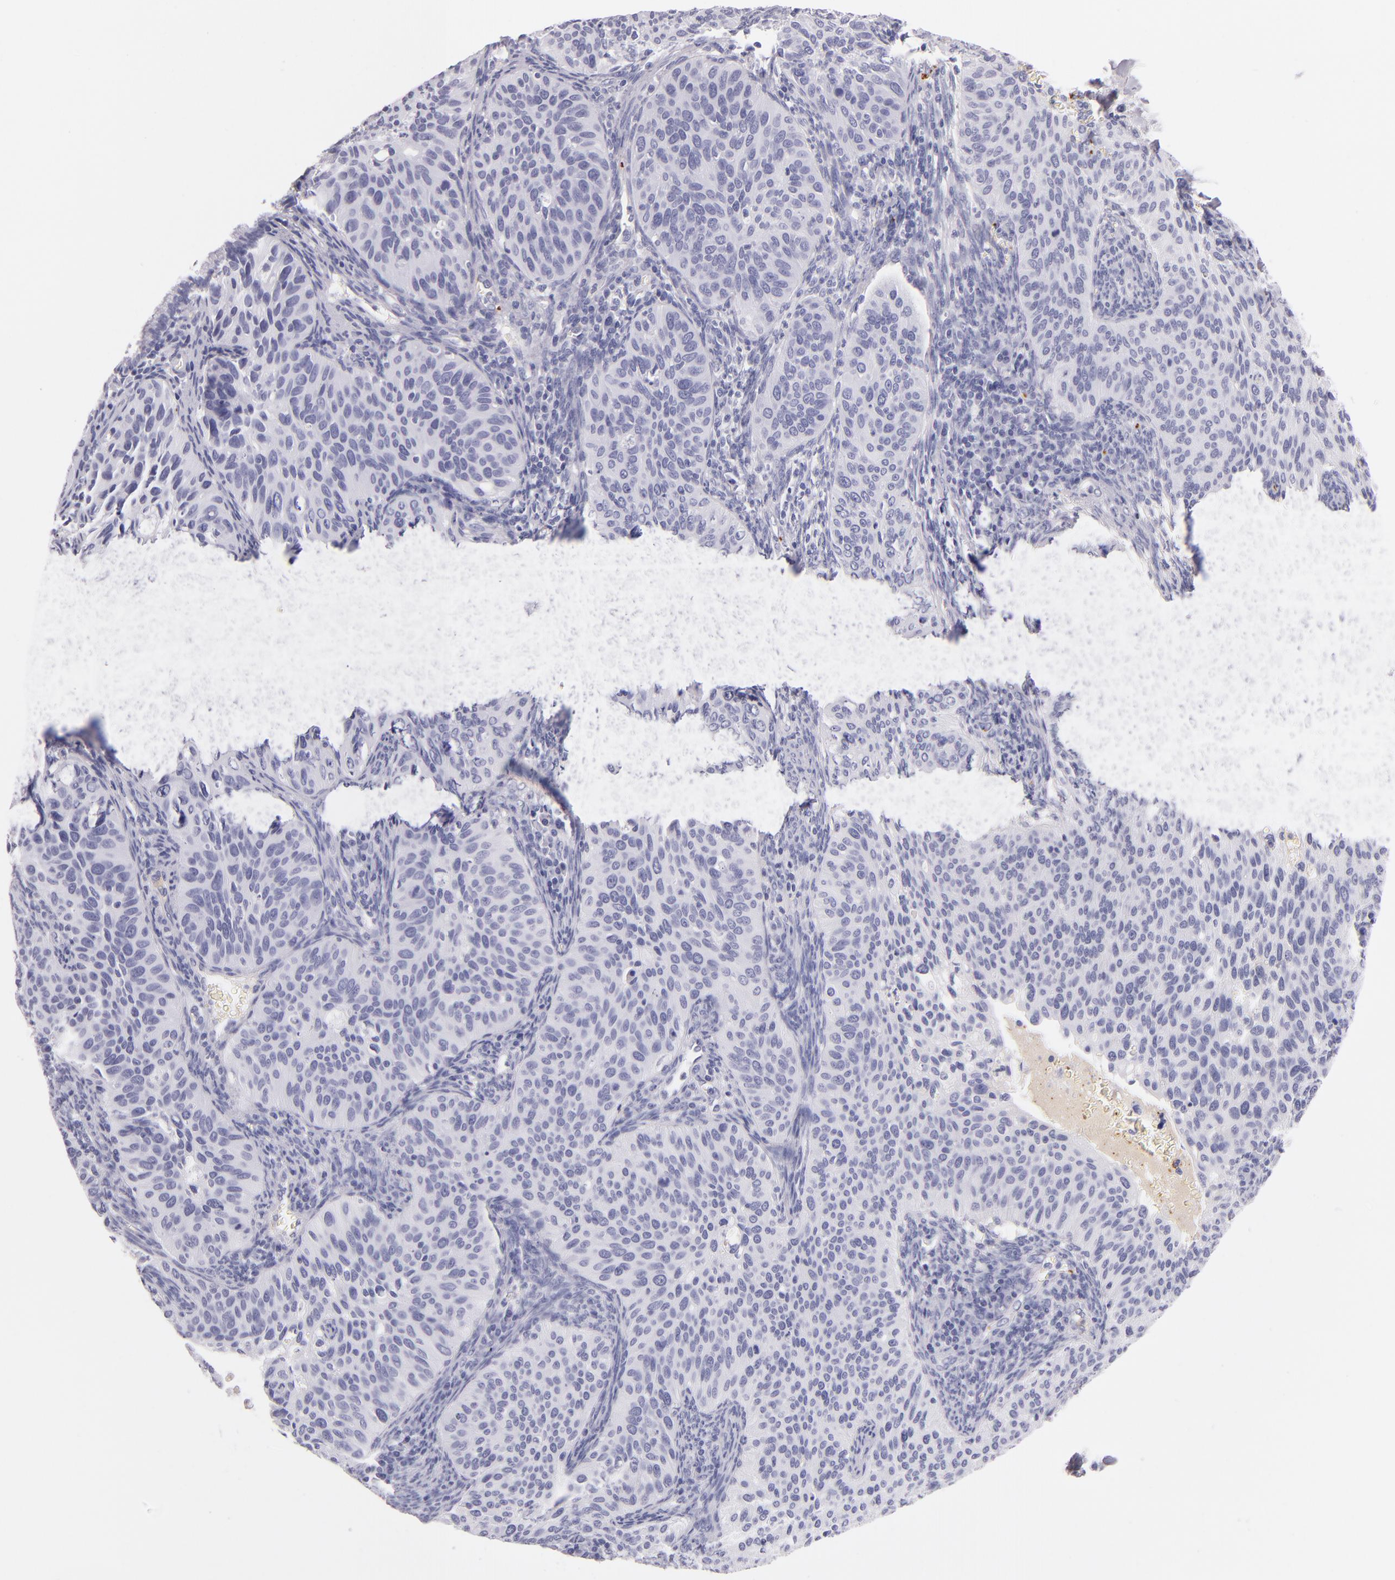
{"staining": {"intensity": "negative", "quantity": "none", "location": "none"}, "tissue": "cervical cancer", "cell_type": "Tumor cells", "image_type": "cancer", "snomed": [{"axis": "morphology", "description": "Adenocarcinoma, NOS"}, {"axis": "topography", "description": "Cervix"}], "caption": "An immunohistochemistry image of cervical cancer is shown. There is no staining in tumor cells of cervical cancer.", "gene": "GP1BA", "patient": {"sex": "female", "age": 29}}